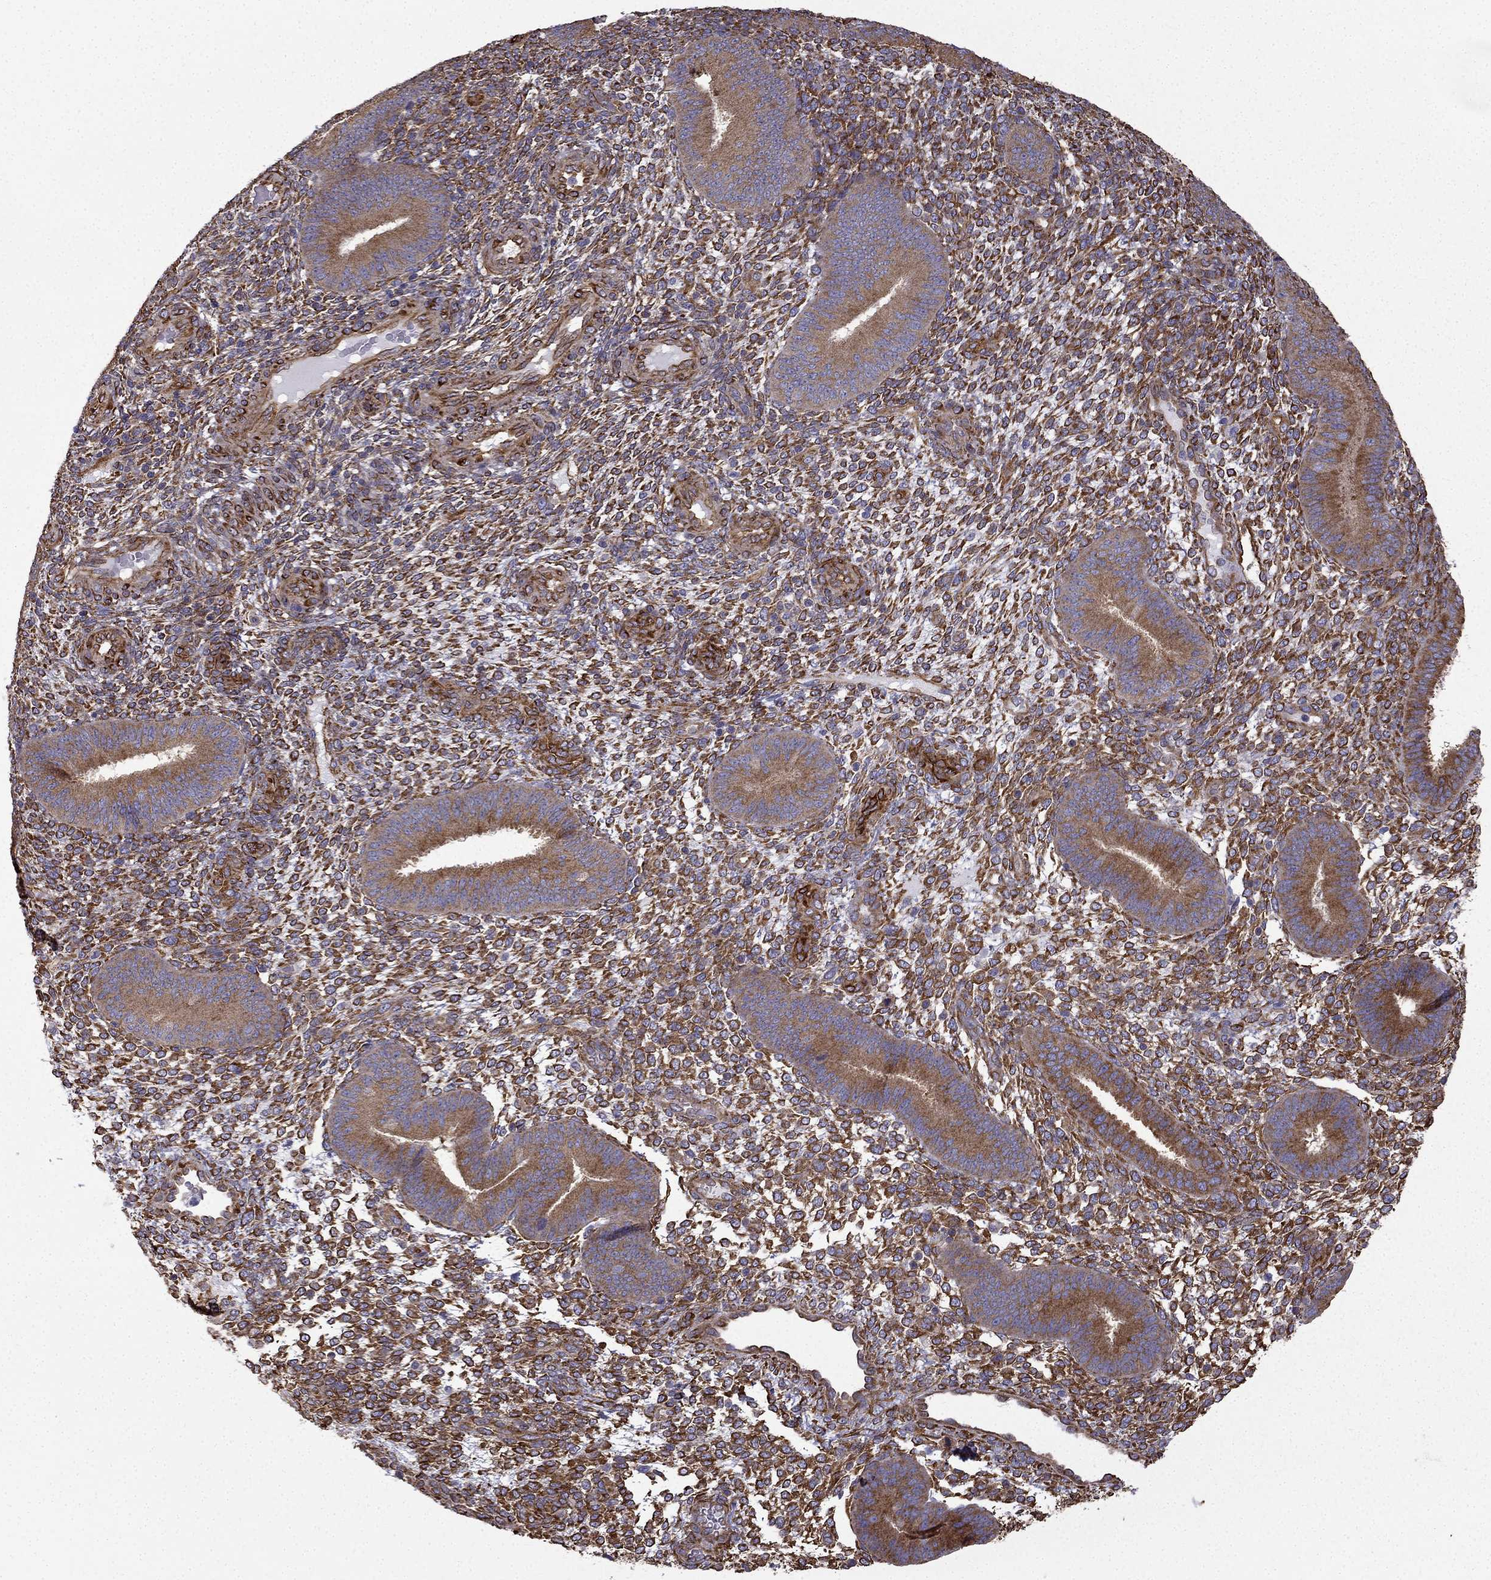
{"staining": {"intensity": "strong", "quantity": "25%-75%", "location": "cytoplasmic/membranous"}, "tissue": "endometrium", "cell_type": "Cells in endometrial stroma", "image_type": "normal", "snomed": [{"axis": "morphology", "description": "Normal tissue, NOS"}, {"axis": "topography", "description": "Endometrium"}], "caption": "Cells in endometrial stroma demonstrate high levels of strong cytoplasmic/membranous positivity in approximately 25%-75% of cells in benign endometrium.", "gene": "MAP4", "patient": {"sex": "female", "age": 39}}